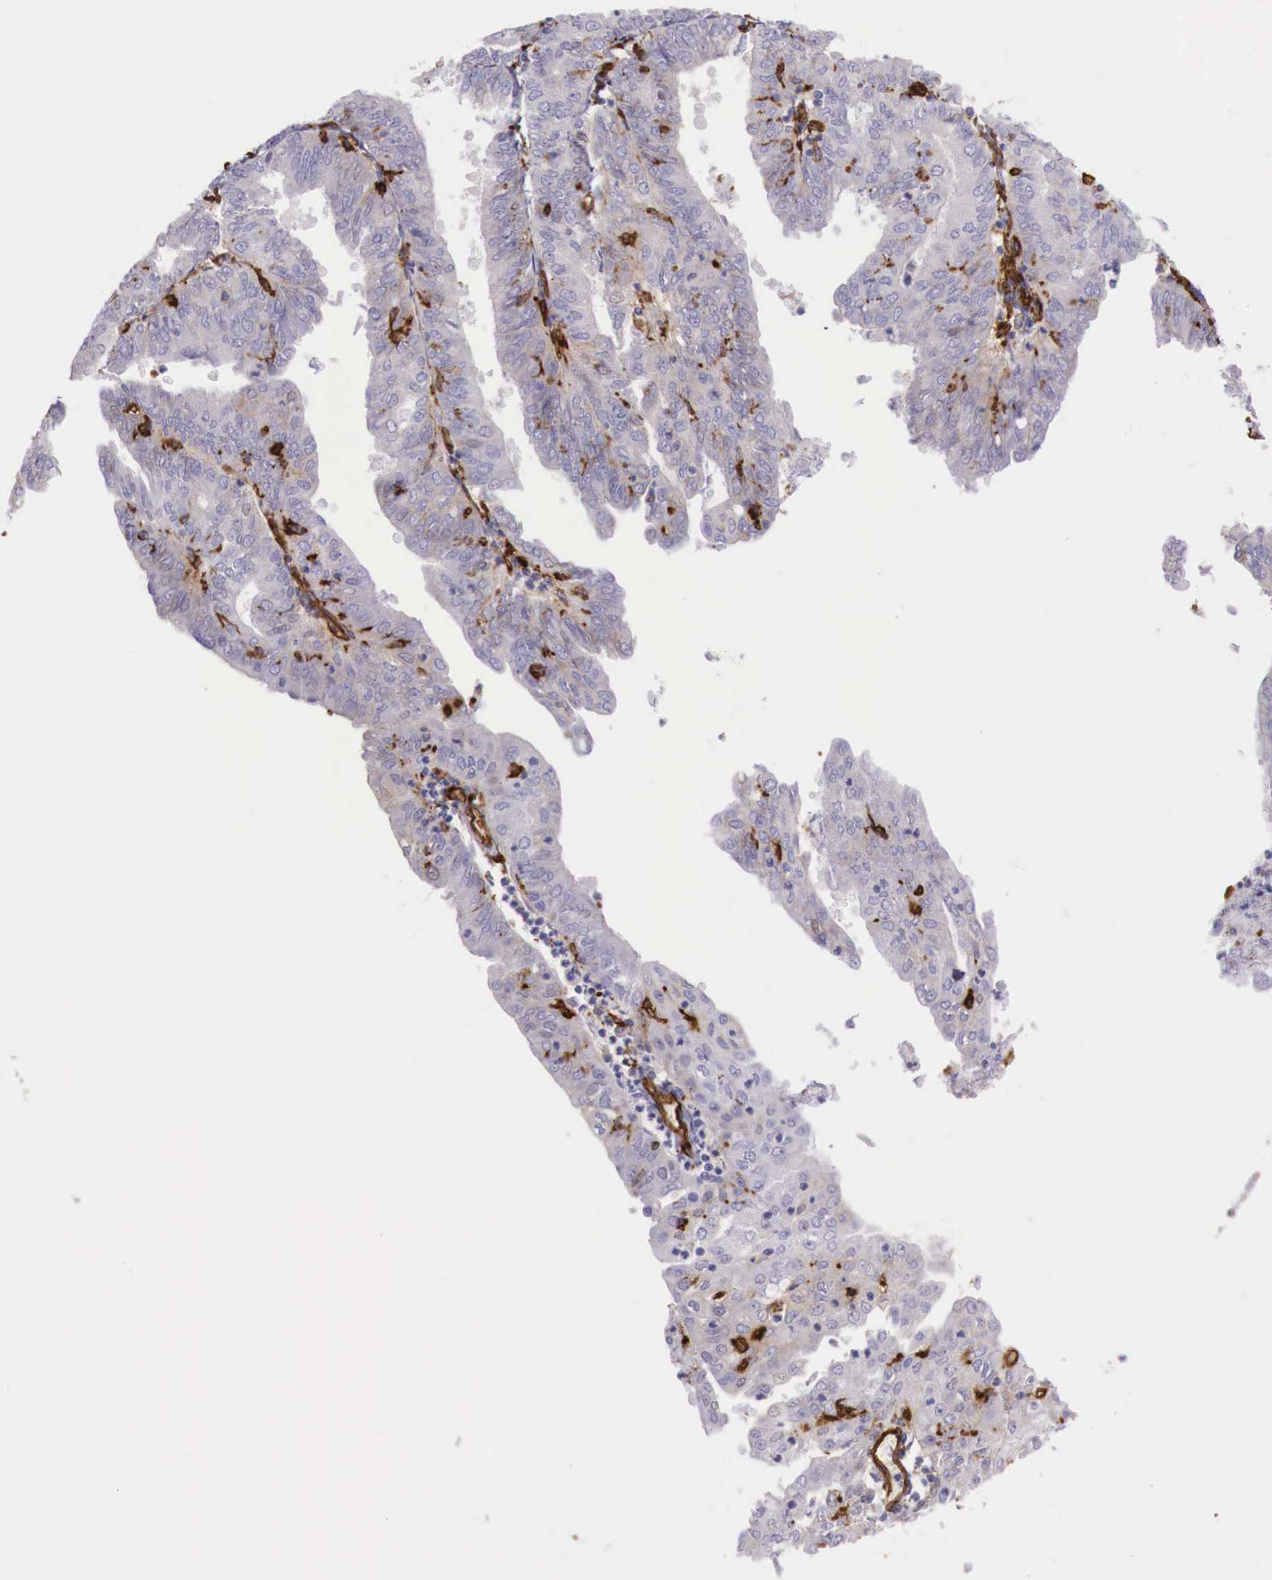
{"staining": {"intensity": "weak", "quantity": "<25%", "location": "cytoplasmic/membranous"}, "tissue": "endometrial cancer", "cell_type": "Tumor cells", "image_type": "cancer", "snomed": [{"axis": "morphology", "description": "Adenocarcinoma, NOS"}, {"axis": "topography", "description": "Endometrium"}], "caption": "Tumor cells are negative for brown protein staining in endometrial cancer.", "gene": "MSR1", "patient": {"sex": "female", "age": 79}}